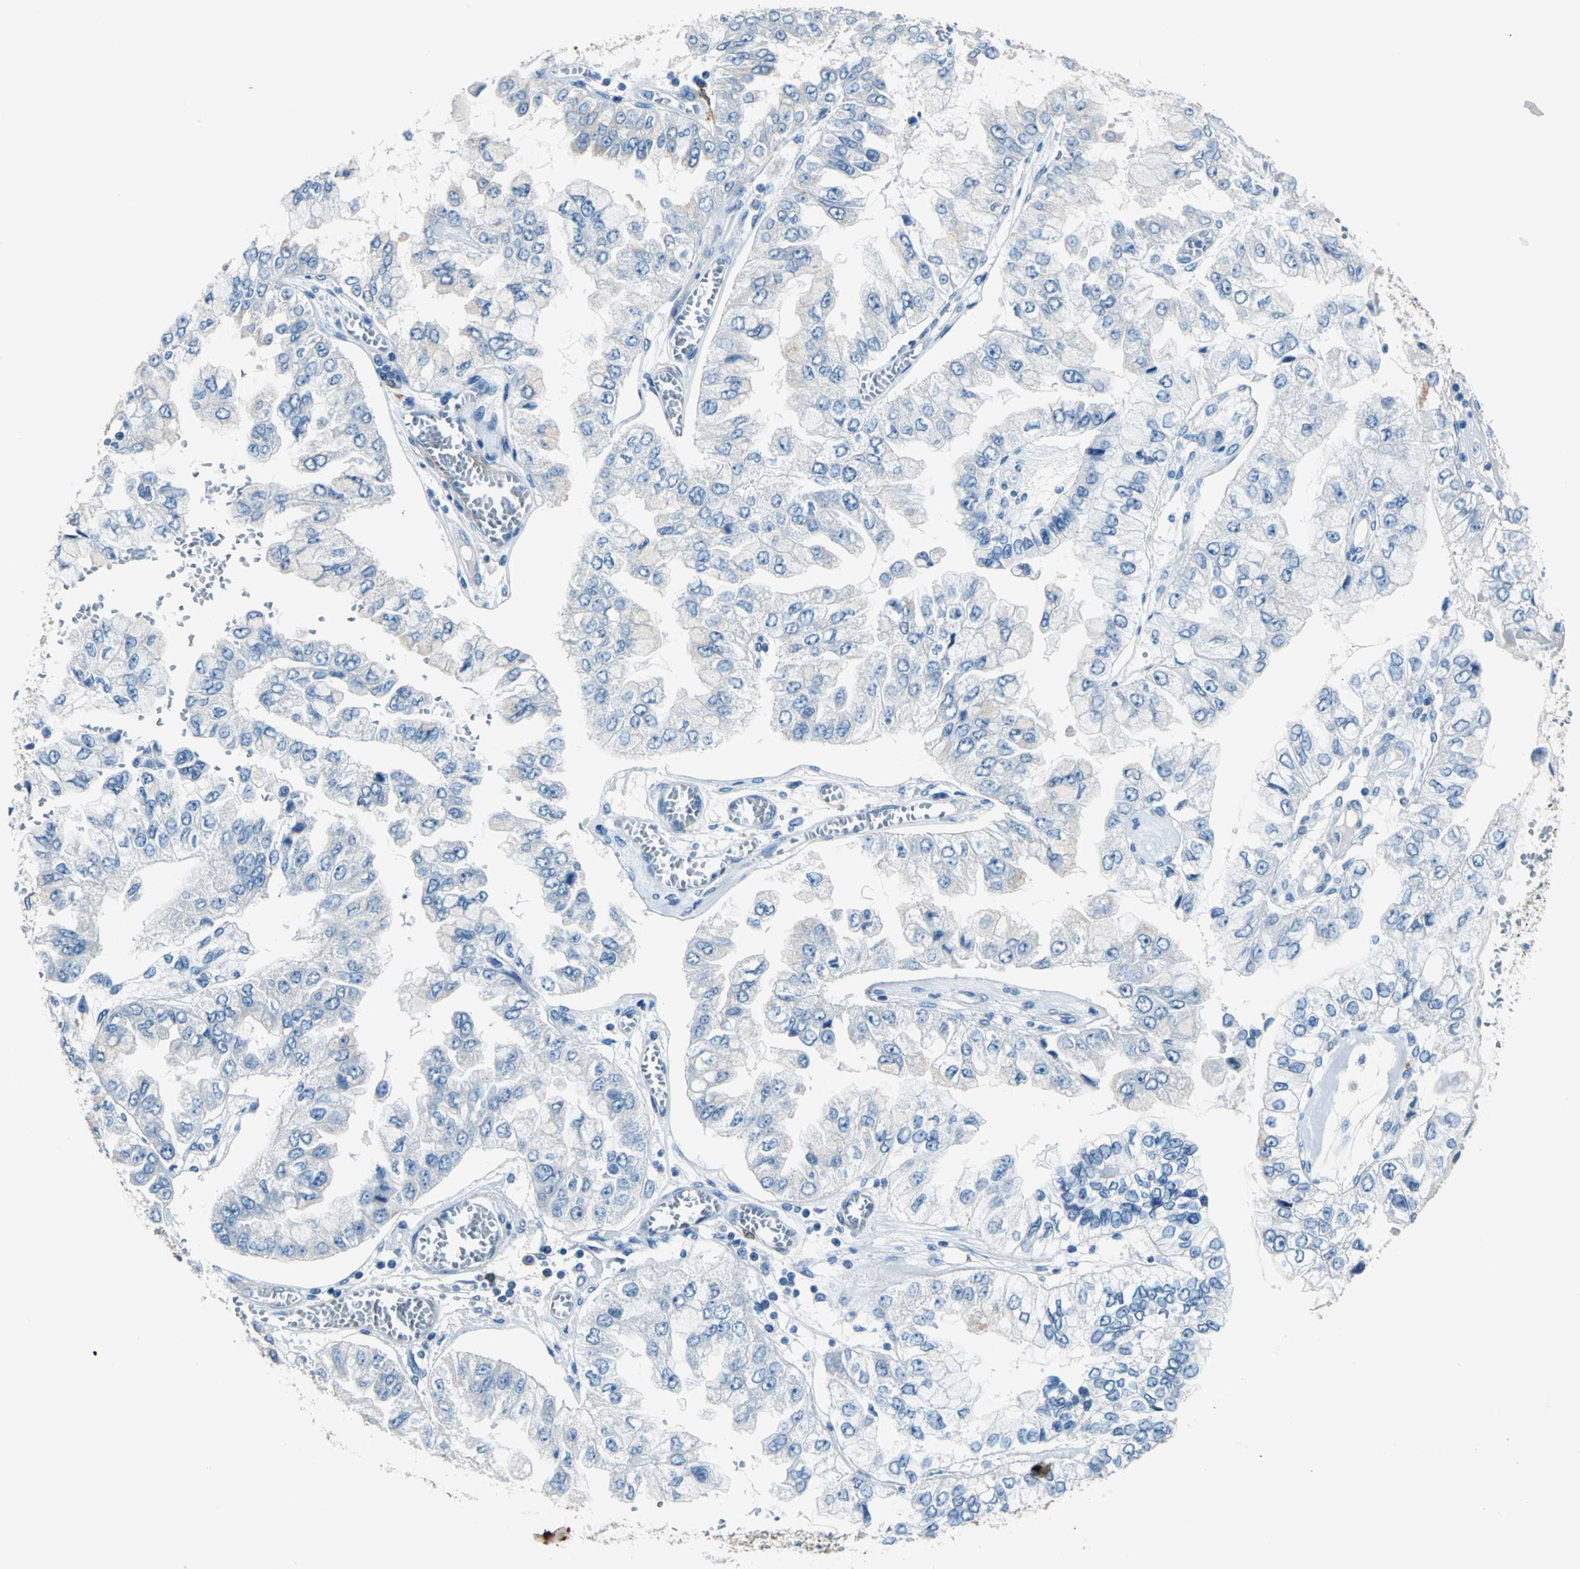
{"staining": {"intensity": "weak", "quantity": "<25%", "location": "cytoplasmic/membranous"}, "tissue": "liver cancer", "cell_type": "Tumor cells", "image_type": "cancer", "snomed": [{"axis": "morphology", "description": "Cholangiocarcinoma"}, {"axis": "topography", "description": "Liver"}], "caption": "Immunohistochemistry histopathology image of neoplastic tissue: human liver cancer stained with DAB (3,3'-diaminobenzidine) exhibits no significant protein expression in tumor cells.", "gene": "RPS13", "patient": {"sex": "female", "age": 79}}